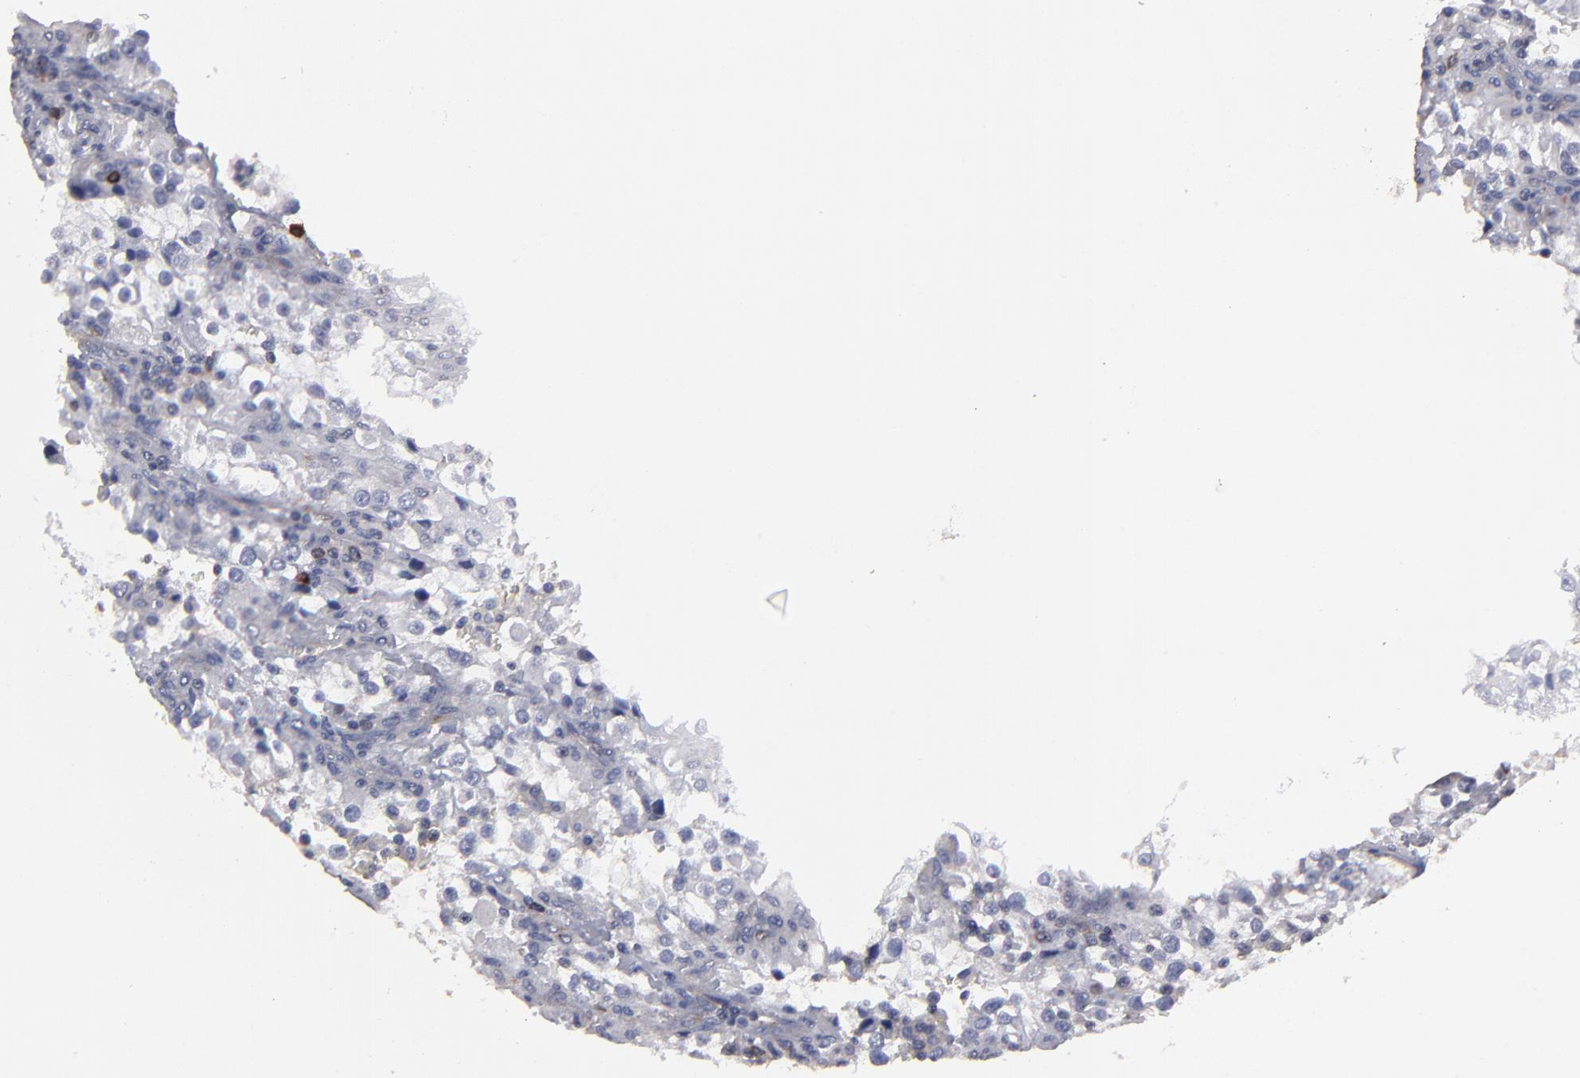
{"staining": {"intensity": "negative", "quantity": "none", "location": "none"}, "tissue": "renal cancer", "cell_type": "Tumor cells", "image_type": "cancer", "snomed": [{"axis": "morphology", "description": "Adenocarcinoma, NOS"}, {"axis": "topography", "description": "Kidney"}], "caption": "This is an IHC micrograph of adenocarcinoma (renal). There is no staining in tumor cells.", "gene": "CEP97", "patient": {"sex": "female", "age": 52}}